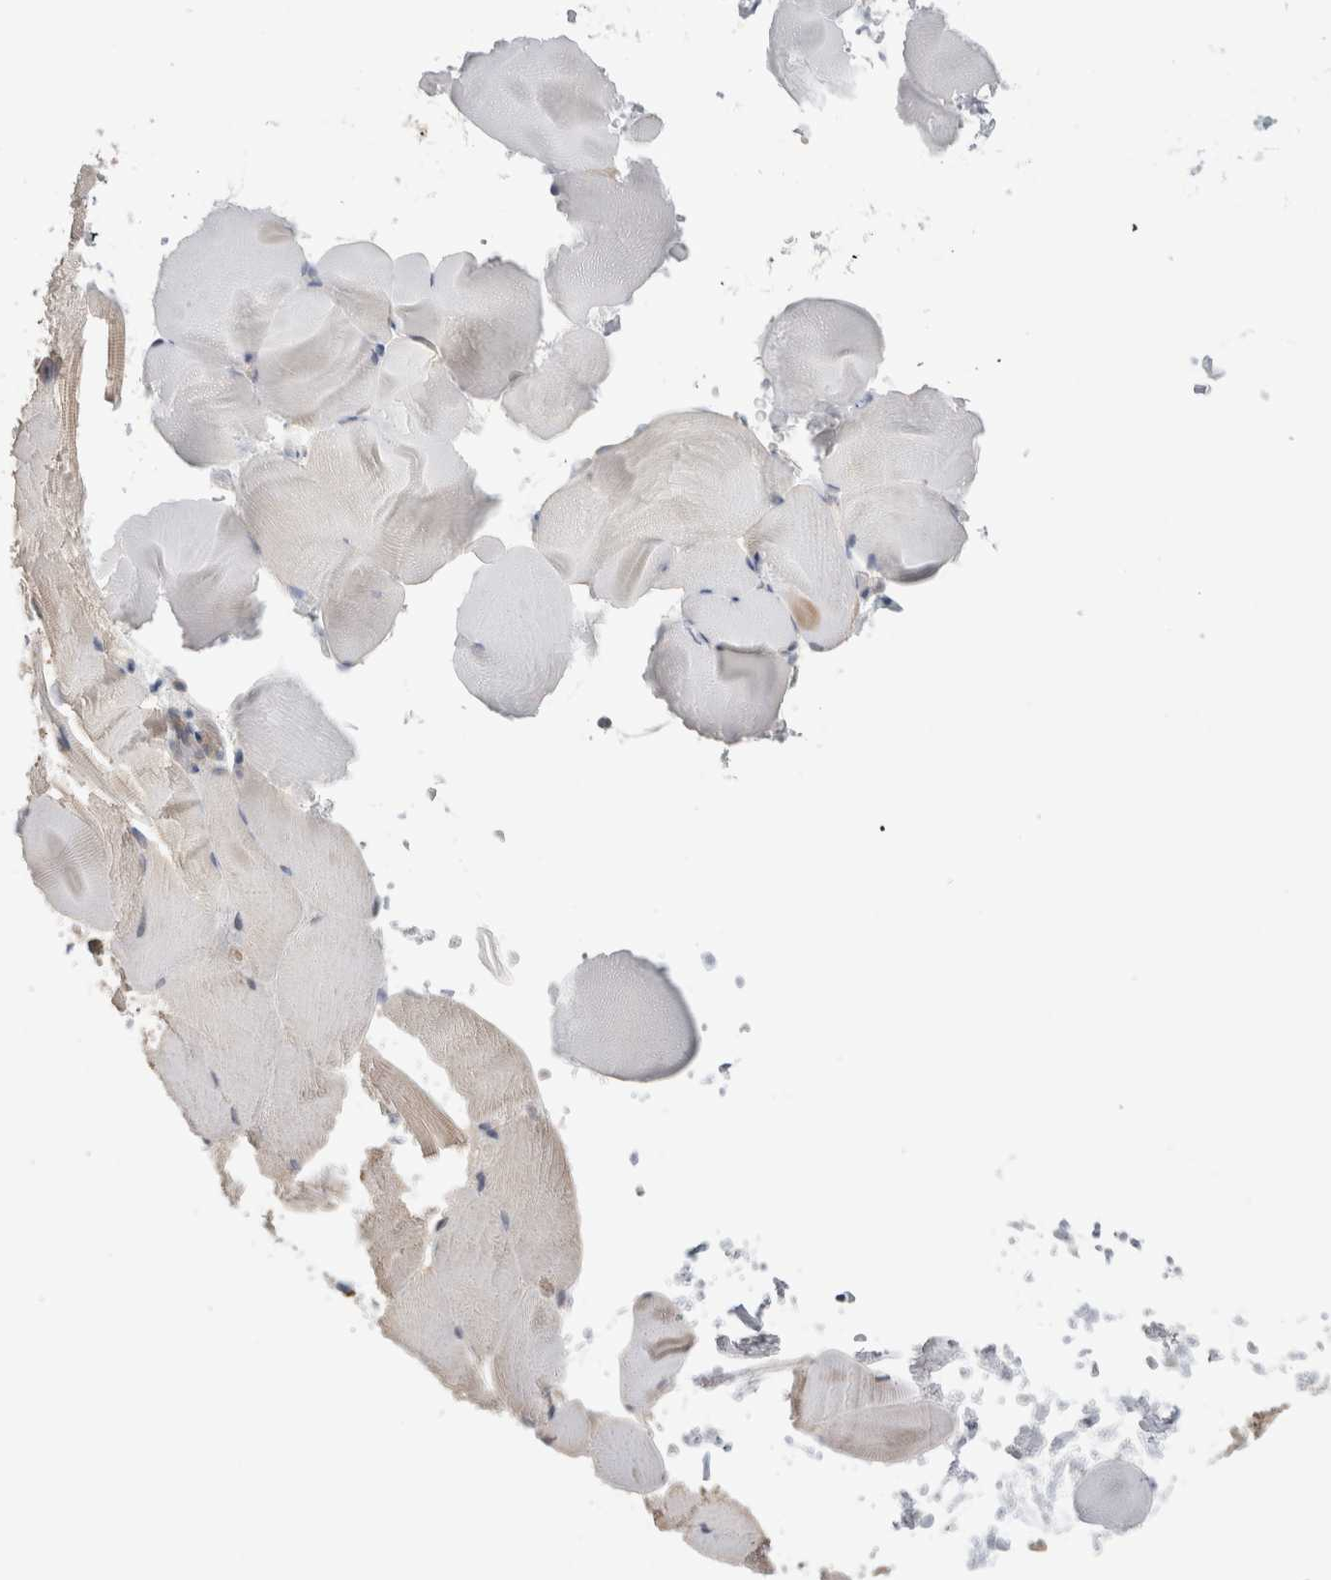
{"staining": {"intensity": "negative", "quantity": "none", "location": "none"}, "tissue": "skeletal muscle", "cell_type": "Myocytes", "image_type": "normal", "snomed": [{"axis": "morphology", "description": "Normal tissue, NOS"}, {"axis": "topography", "description": "Skeletal muscle"}, {"axis": "topography", "description": "Parathyroid gland"}], "caption": "This photomicrograph is of normal skeletal muscle stained with immunohistochemistry (IHC) to label a protein in brown with the nuclei are counter-stained blue. There is no staining in myocytes. (Stains: DAB IHC with hematoxylin counter stain, Microscopy: brightfield microscopy at high magnification).", "gene": "SYTL5", "patient": {"sex": "female", "age": 37}}